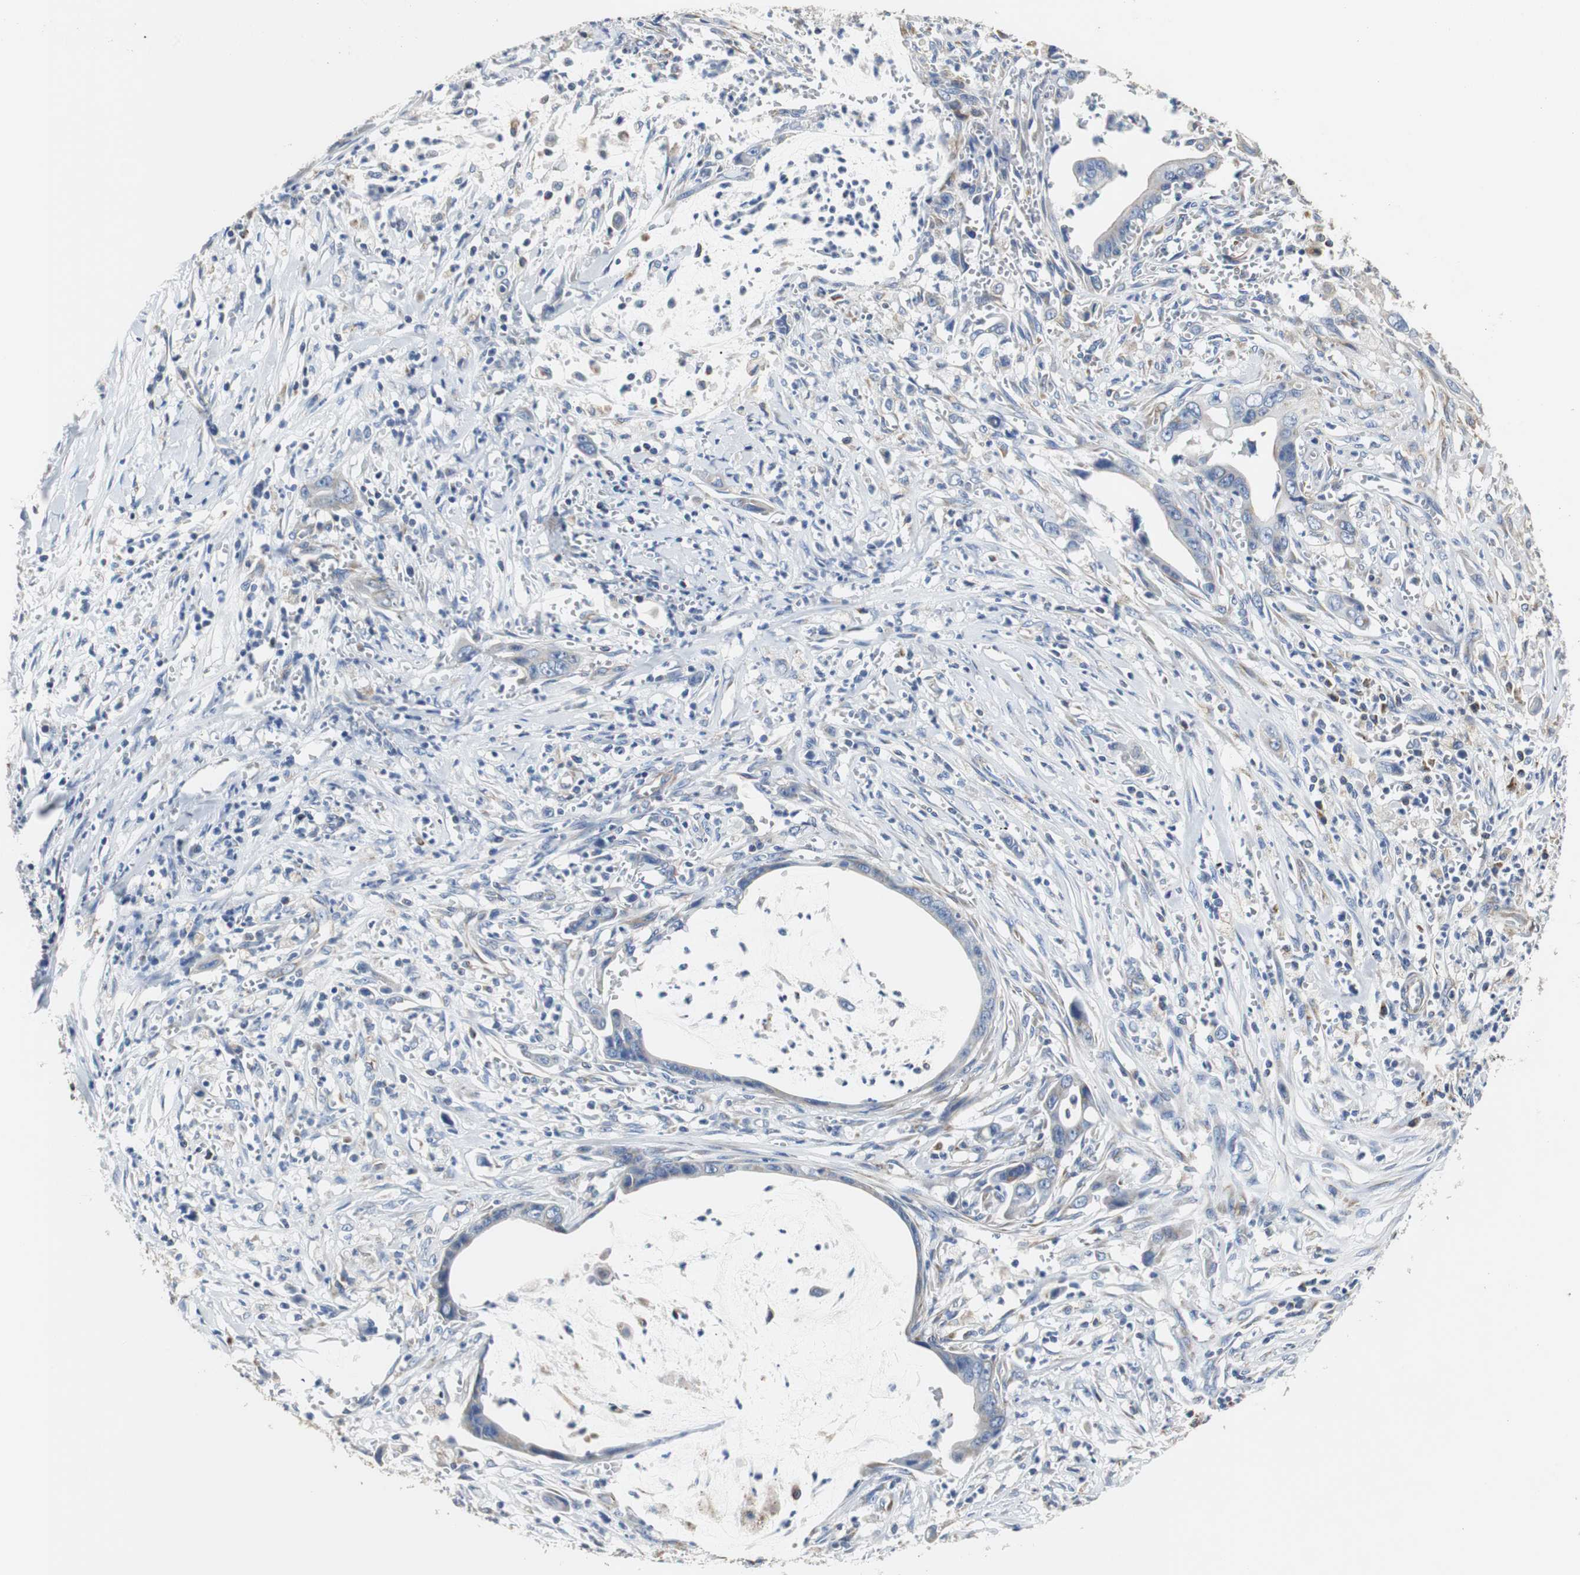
{"staining": {"intensity": "negative", "quantity": "none", "location": "none"}, "tissue": "pancreatic cancer", "cell_type": "Tumor cells", "image_type": "cancer", "snomed": [{"axis": "morphology", "description": "Adenocarcinoma, NOS"}, {"axis": "topography", "description": "Pancreas"}], "caption": "IHC image of neoplastic tissue: pancreatic cancer (adenocarcinoma) stained with DAB displays no significant protein staining in tumor cells. (Brightfield microscopy of DAB immunohistochemistry at high magnification).", "gene": "PCK1", "patient": {"sex": "male", "age": 59}}